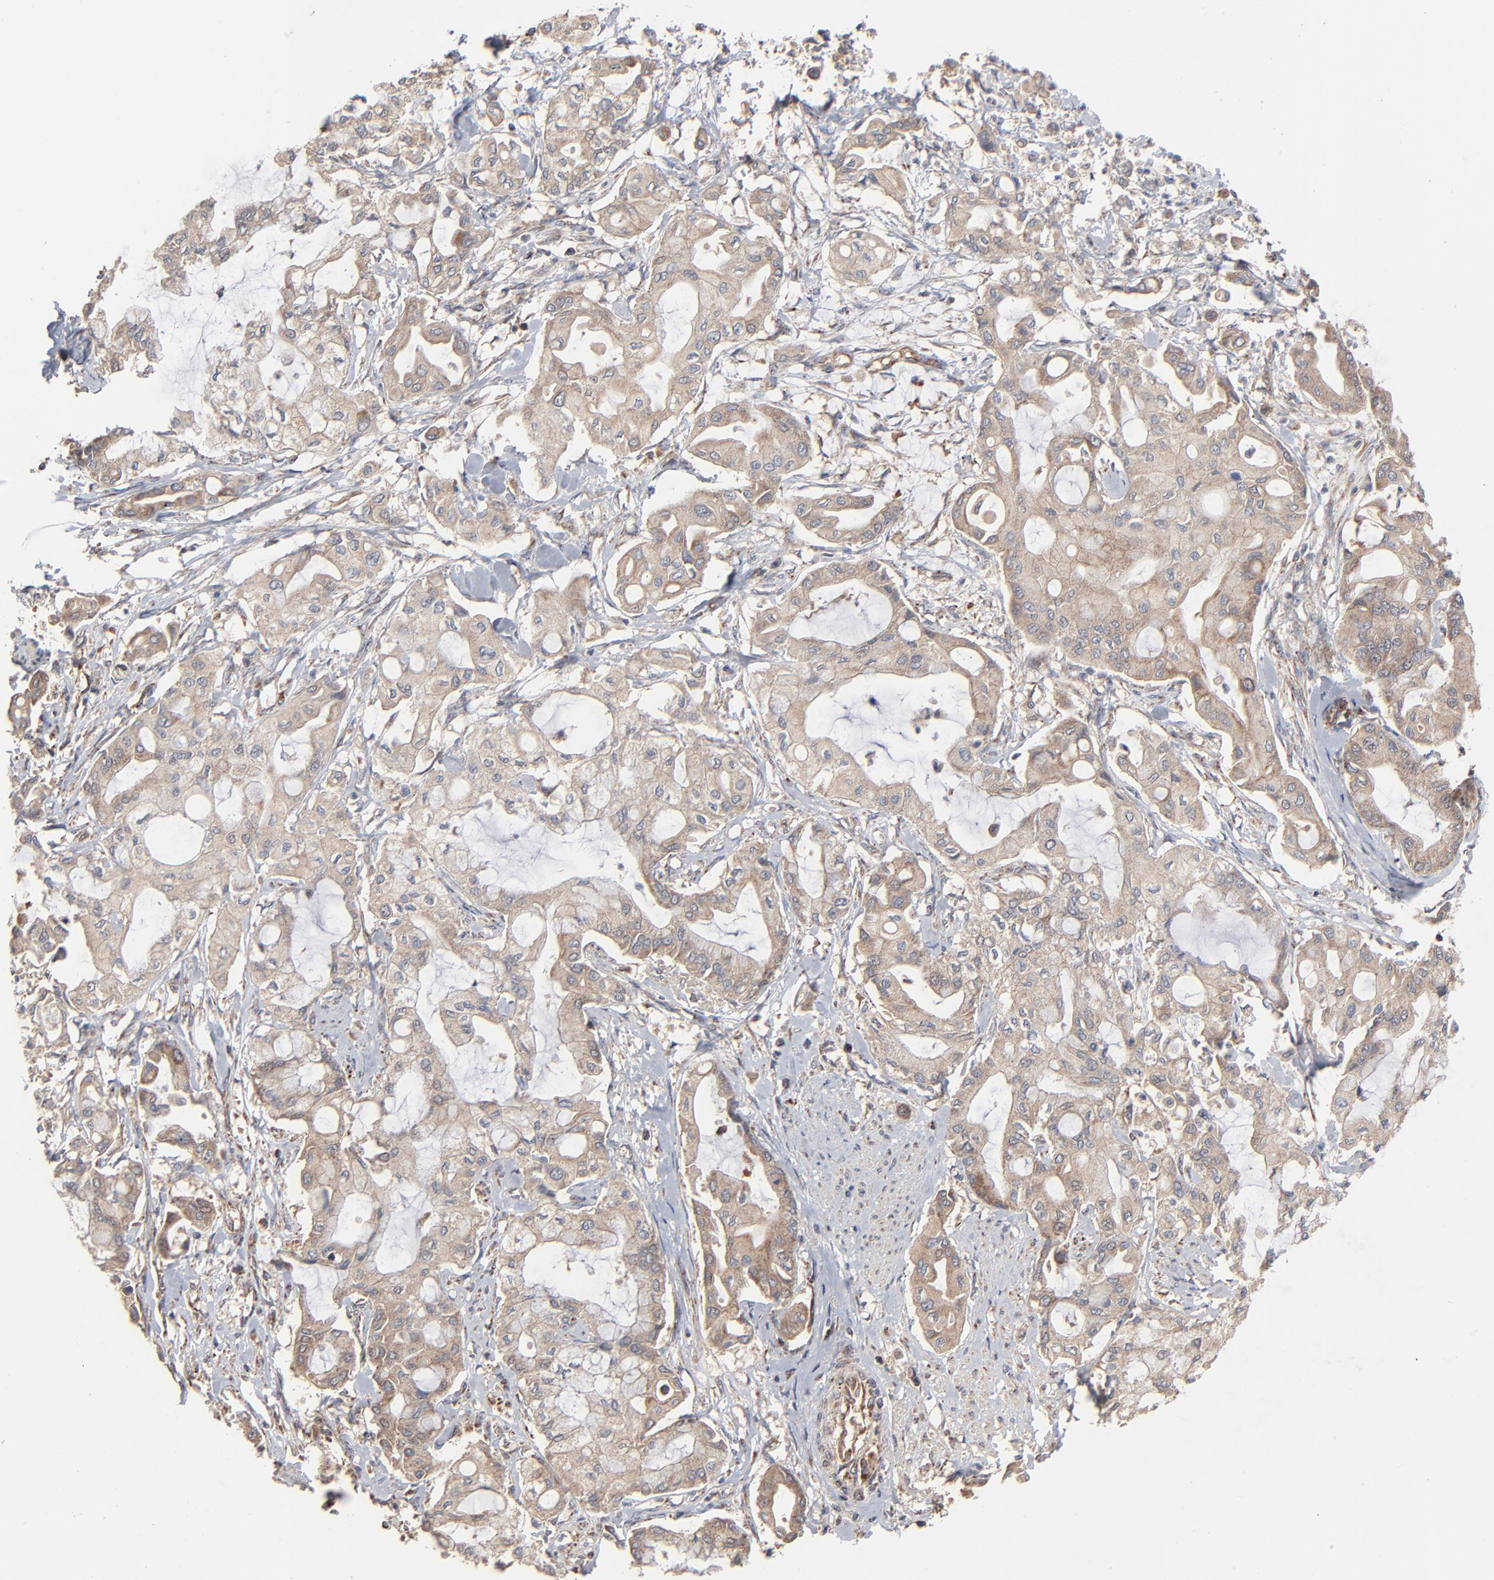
{"staining": {"intensity": "moderate", "quantity": ">75%", "location": "cytoplasmic/membranous"}, "tissue": "pancreatic cancer", "cell_type": "Tumor cells", "image_type": "cancer", "snomed": [{"axis": "morphology", "description": "Adenocarcinoma, NOS"}, {"axis": "morphology", "description": "Adenocarcinoma, metastatic, NOS"}, {"axis": "topography", "description": "Lymph node"}, {"axis": "topography", "description": "Pancreas"}, {"axis": "topography", "description": "Duodenum"}], "caption": "Tumor cells demonstrate medium levels of moderate cytoplasmic/membranous positivity in about >75% of cells in pancreatic adenocarcinoma. Ihc stains the protein in brown and the nuclei are stained blue.", "gene": "ABLIM3", "patient": {"sex": "female", "age": 64}}